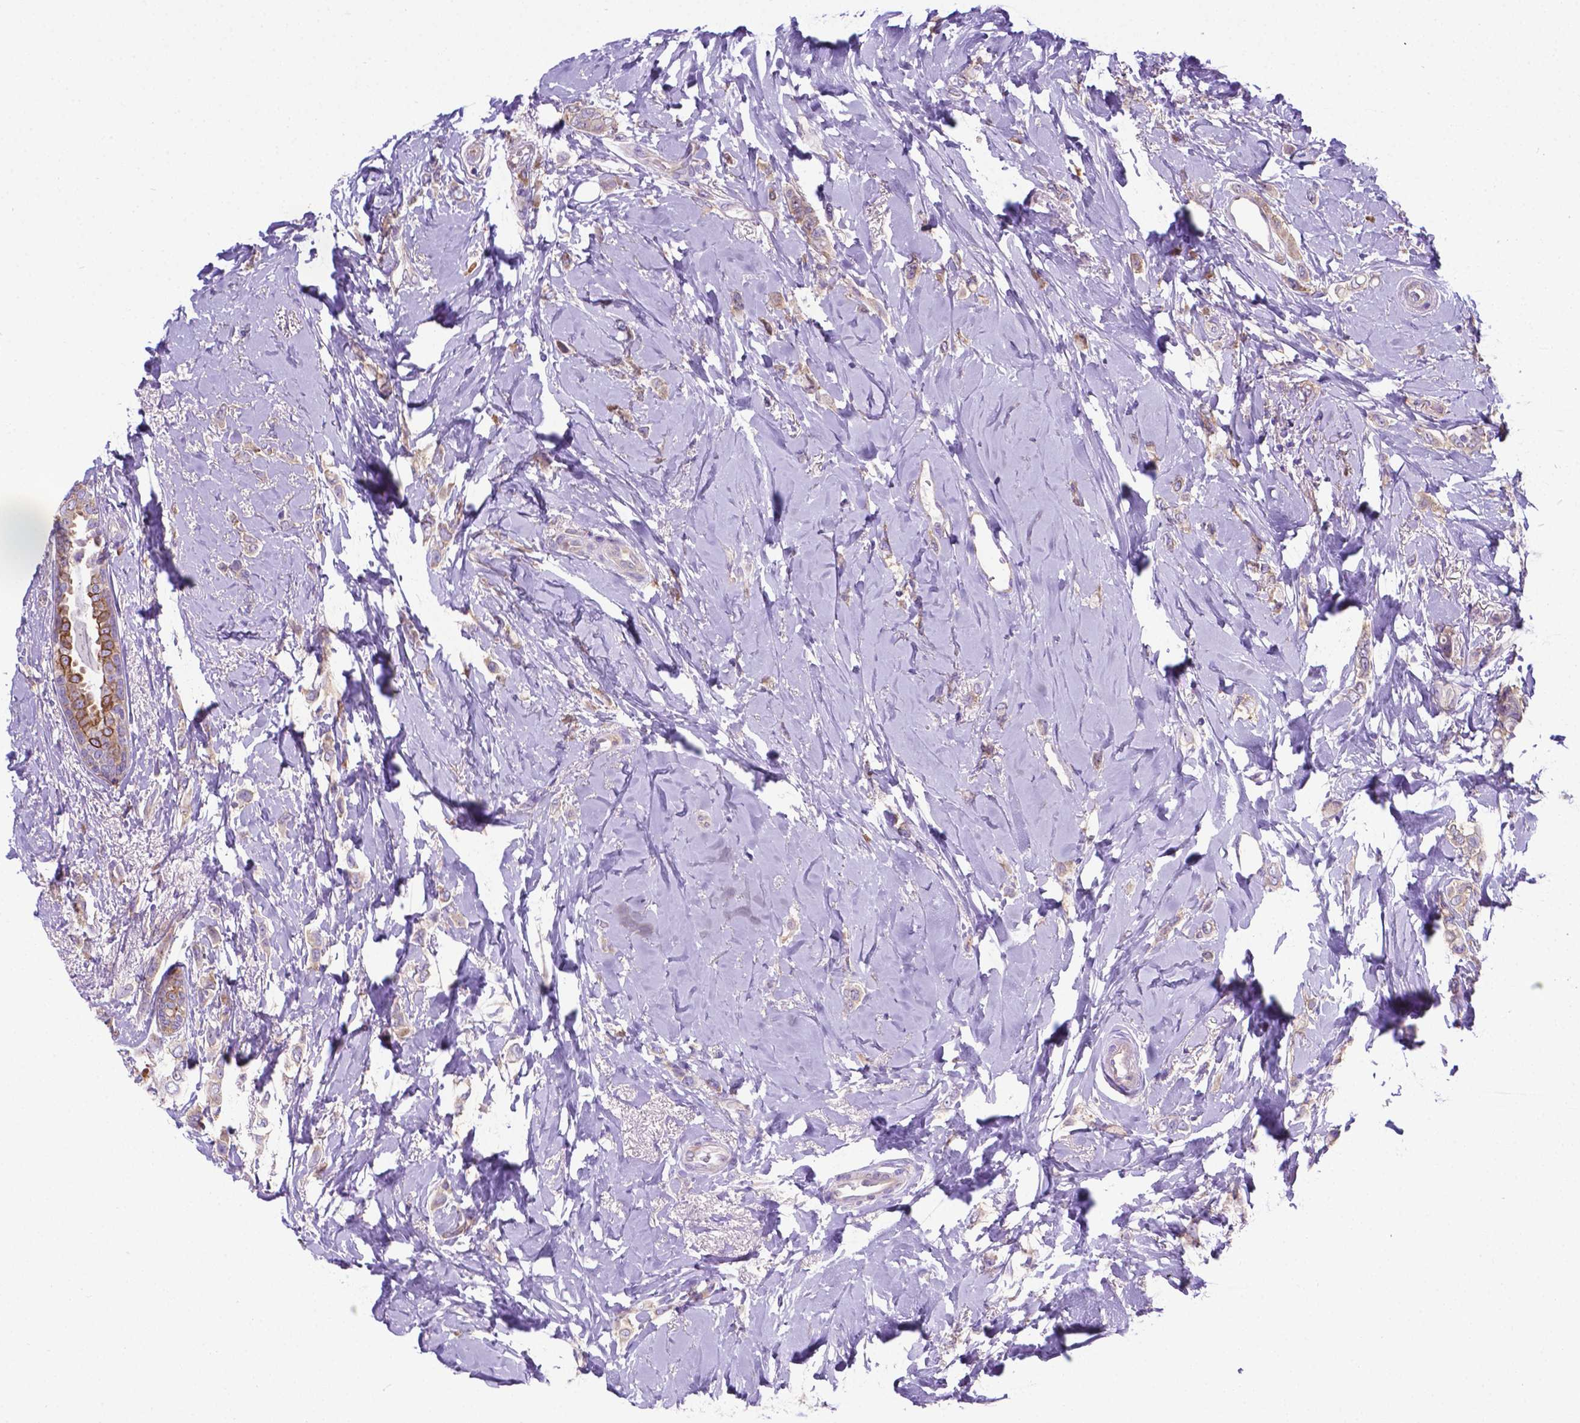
{"staining": {"intensity": "weak", "quantity": ">75%", "location": "cytoplasmic/membranous"}, "tissue": "breast cancer", "cell_type": "Tumor cells", "image_type": "cancer", "snomed": [{"axis": "morphology", "description": "Lobular carcinoma"}, {"axis": "topography", "description": "Breast"}], "caption": "IHC histopathology image of breast lobular carcinoma stained for a protein (brown), which reveals low levels of weak cytoplasmic/membranous staining in about >75% of tumor cells.", "gene": "RPL6", "patient": {"sex": "female", "age": 66}}